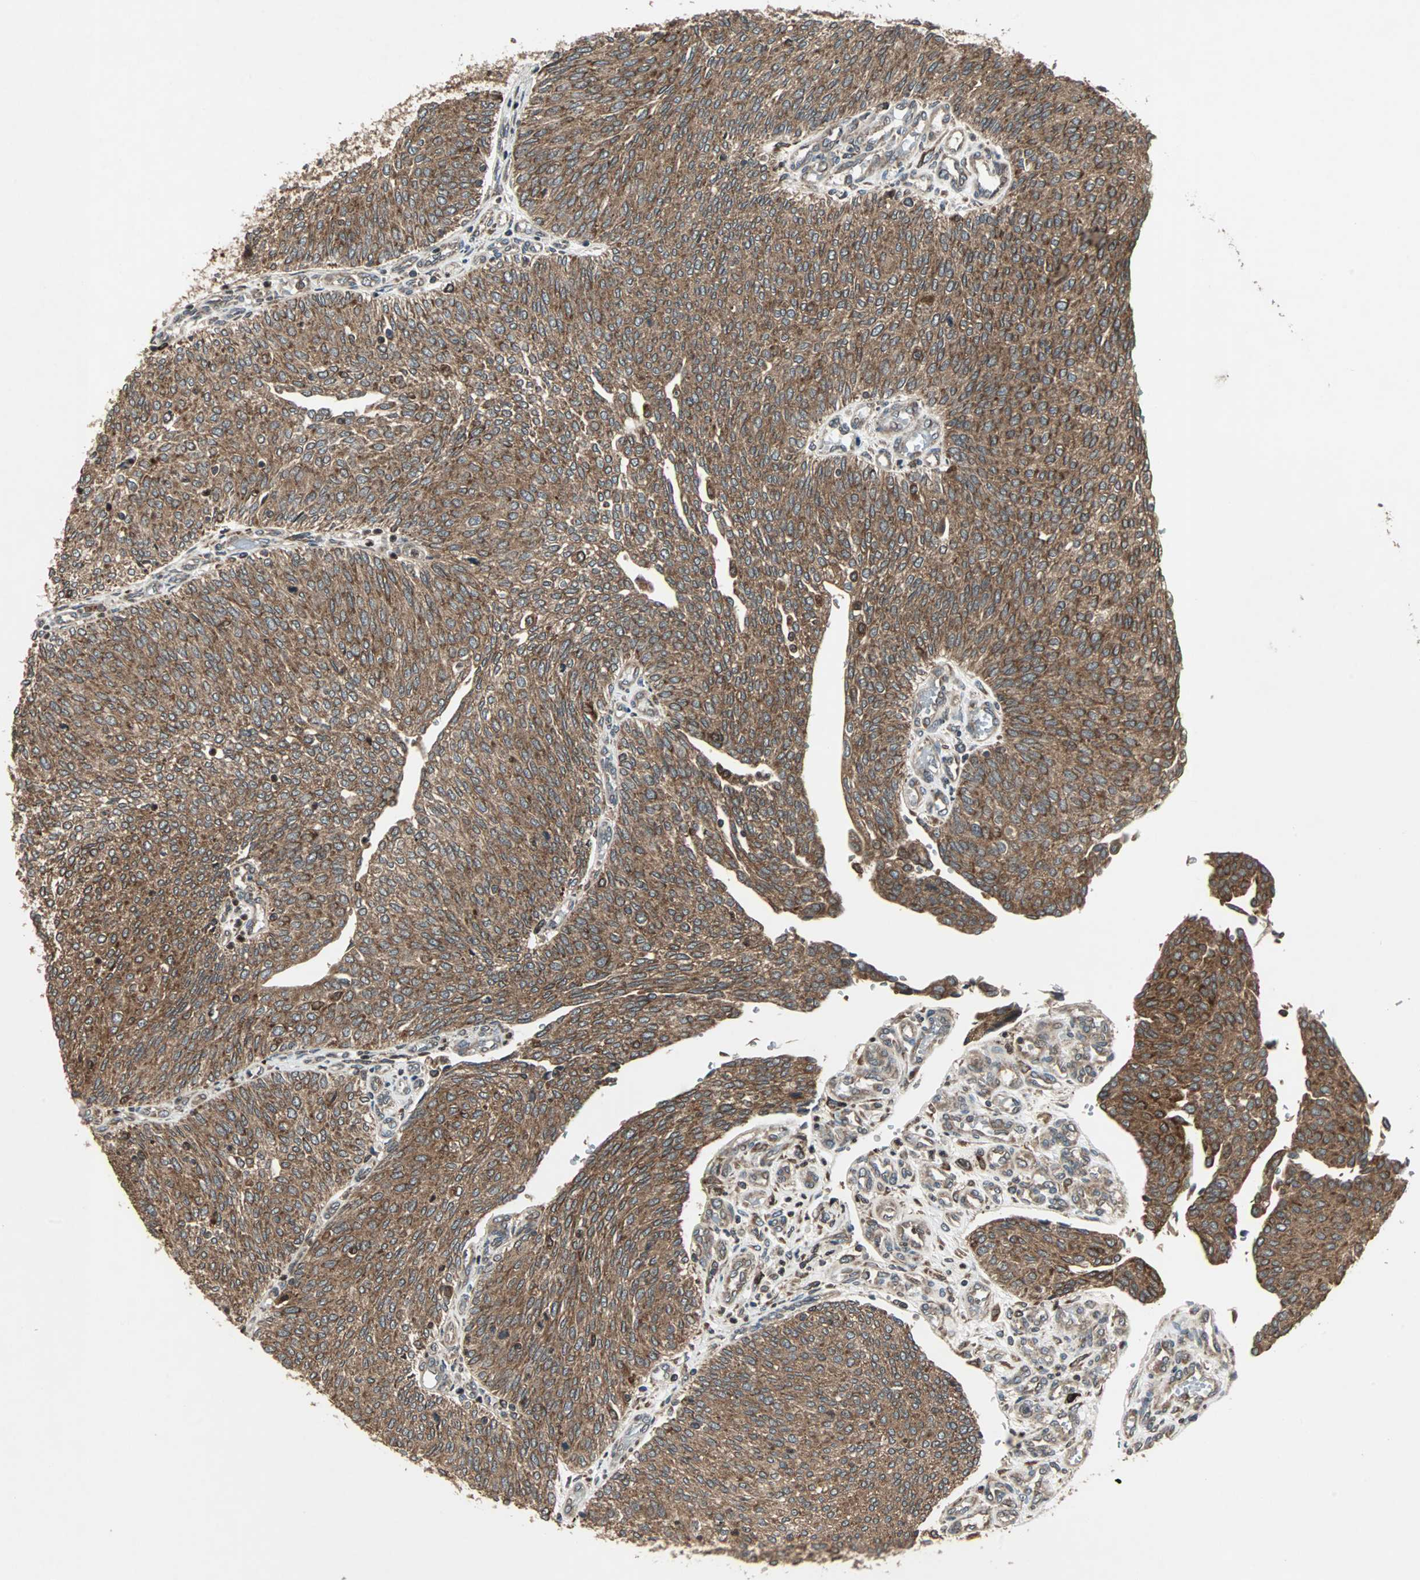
{"staining": {"intensity": "moderate", "quantity": ">75%", "location": "cytoplasmic/membranous"}, "tissue": "urothelial cancer", "cell_type": "Tumor cells", "image_type": "cancer", "snomed": [{"axis": "morphology", "description": "Urothelial carcinoma, Low grade"}, {"axis": "topography", "description": "Urinary bladder"}], "caption": "Tumor cells show moderate cytoplasmic/membranous positivity in about >75% of cells in urothelial carcinoma (low-grade).", "gene": "RAB7A", "patient": {"sex": "female", "age": 79}}